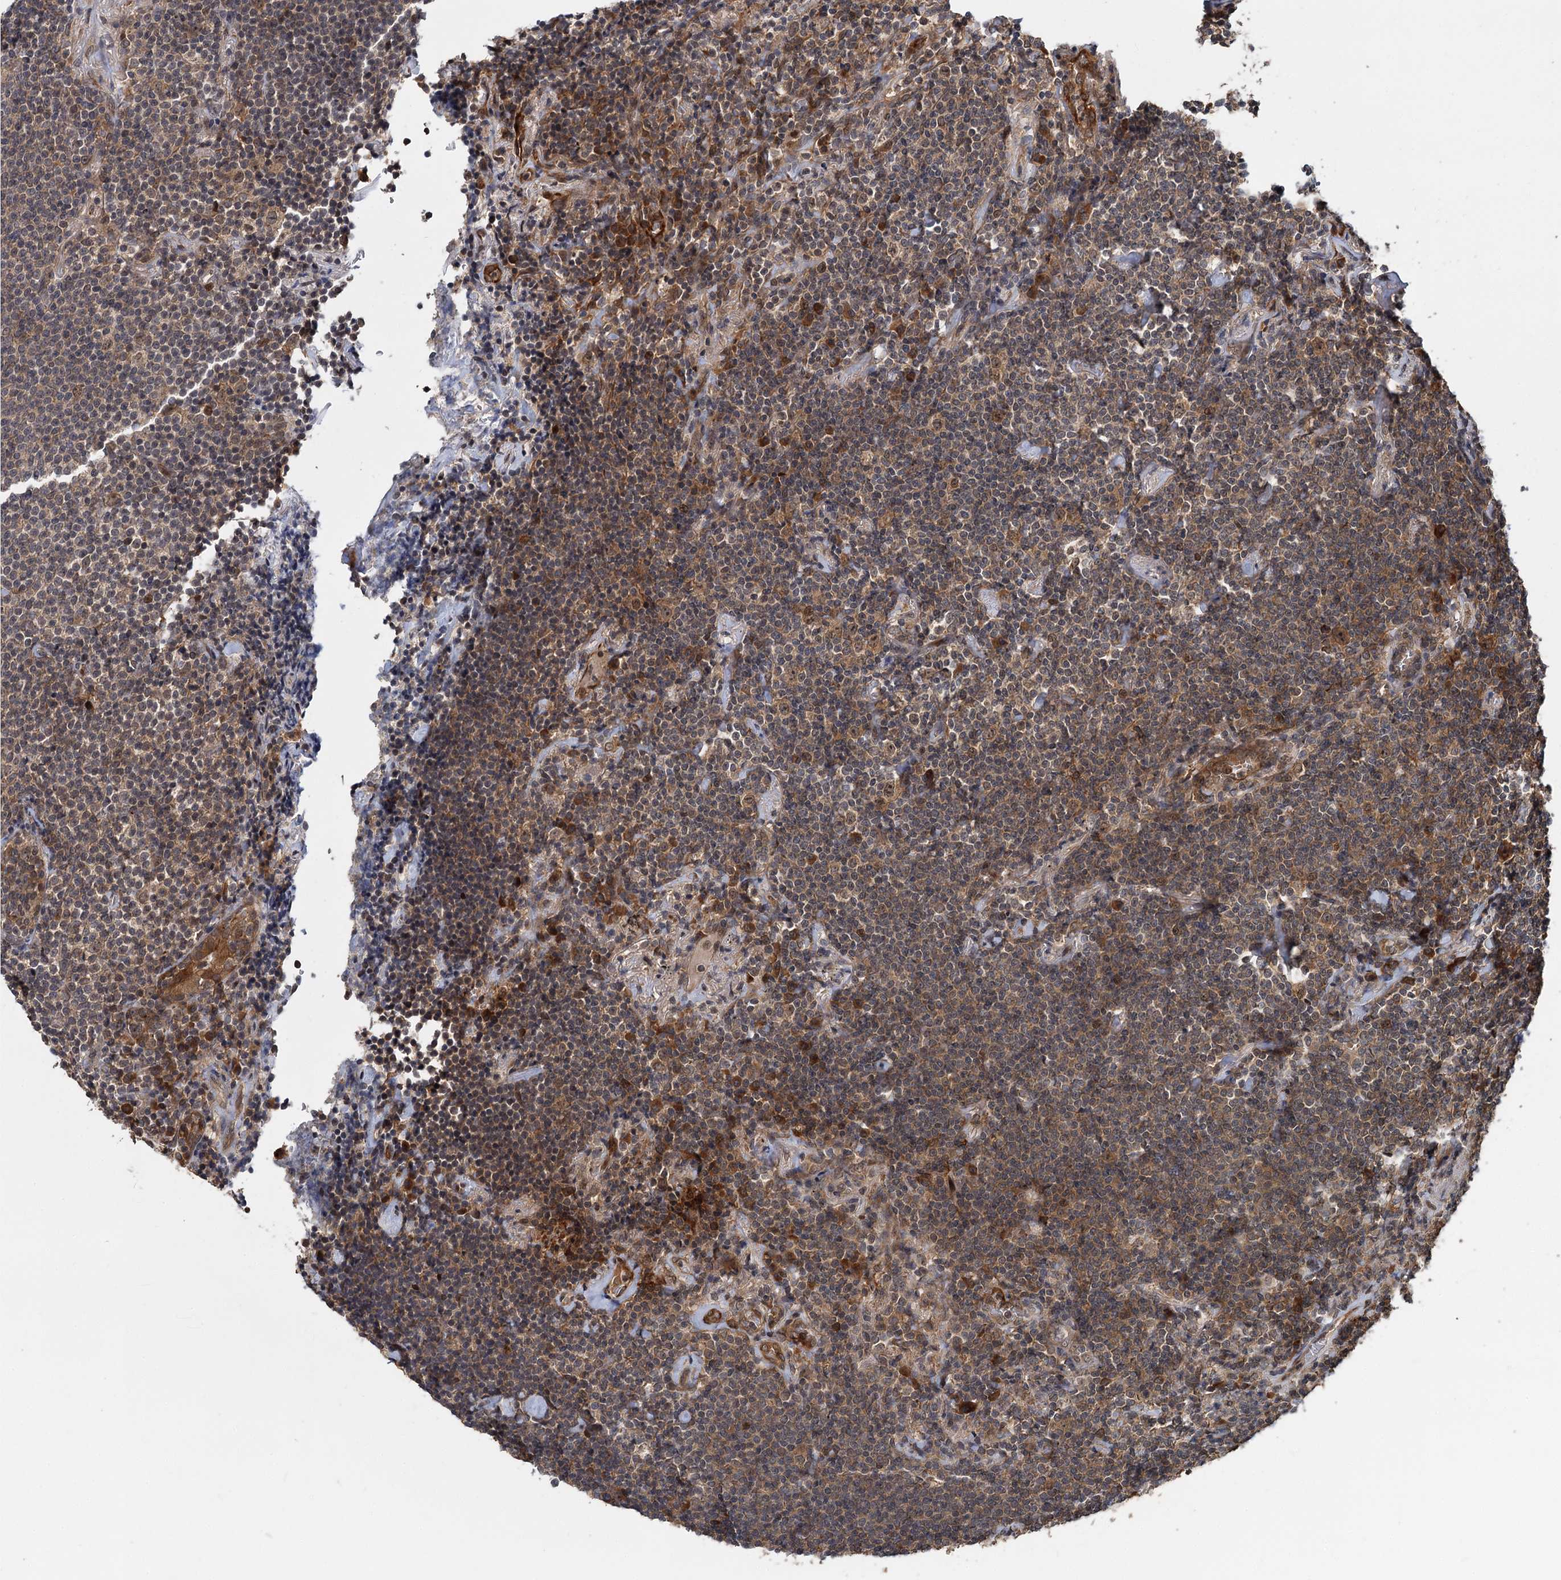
{"staining": {"intensity": "weak", "quantity": "25%-75%", "location": "cytoplasmic/membranous"}, "tissue": "lymphoma", "cell_type": "Tumor cells", "image_type": "cancer", "snomed": [{"axis": "morphology", "description": "Malignant lymphoma, non-Hodgkin's type, Low grade"}, {"axis": "topography", "description": "Lung"}], "caption": "This is a photomicrograph of IHC staining of low-grade malignant lymphoma, non-Hodgkin's type, which shows weak staining in the cytoplasmic/membranous of tumor cells.", "gene": "KANSL2", "patient": {"sex": "female", "age": 71}}